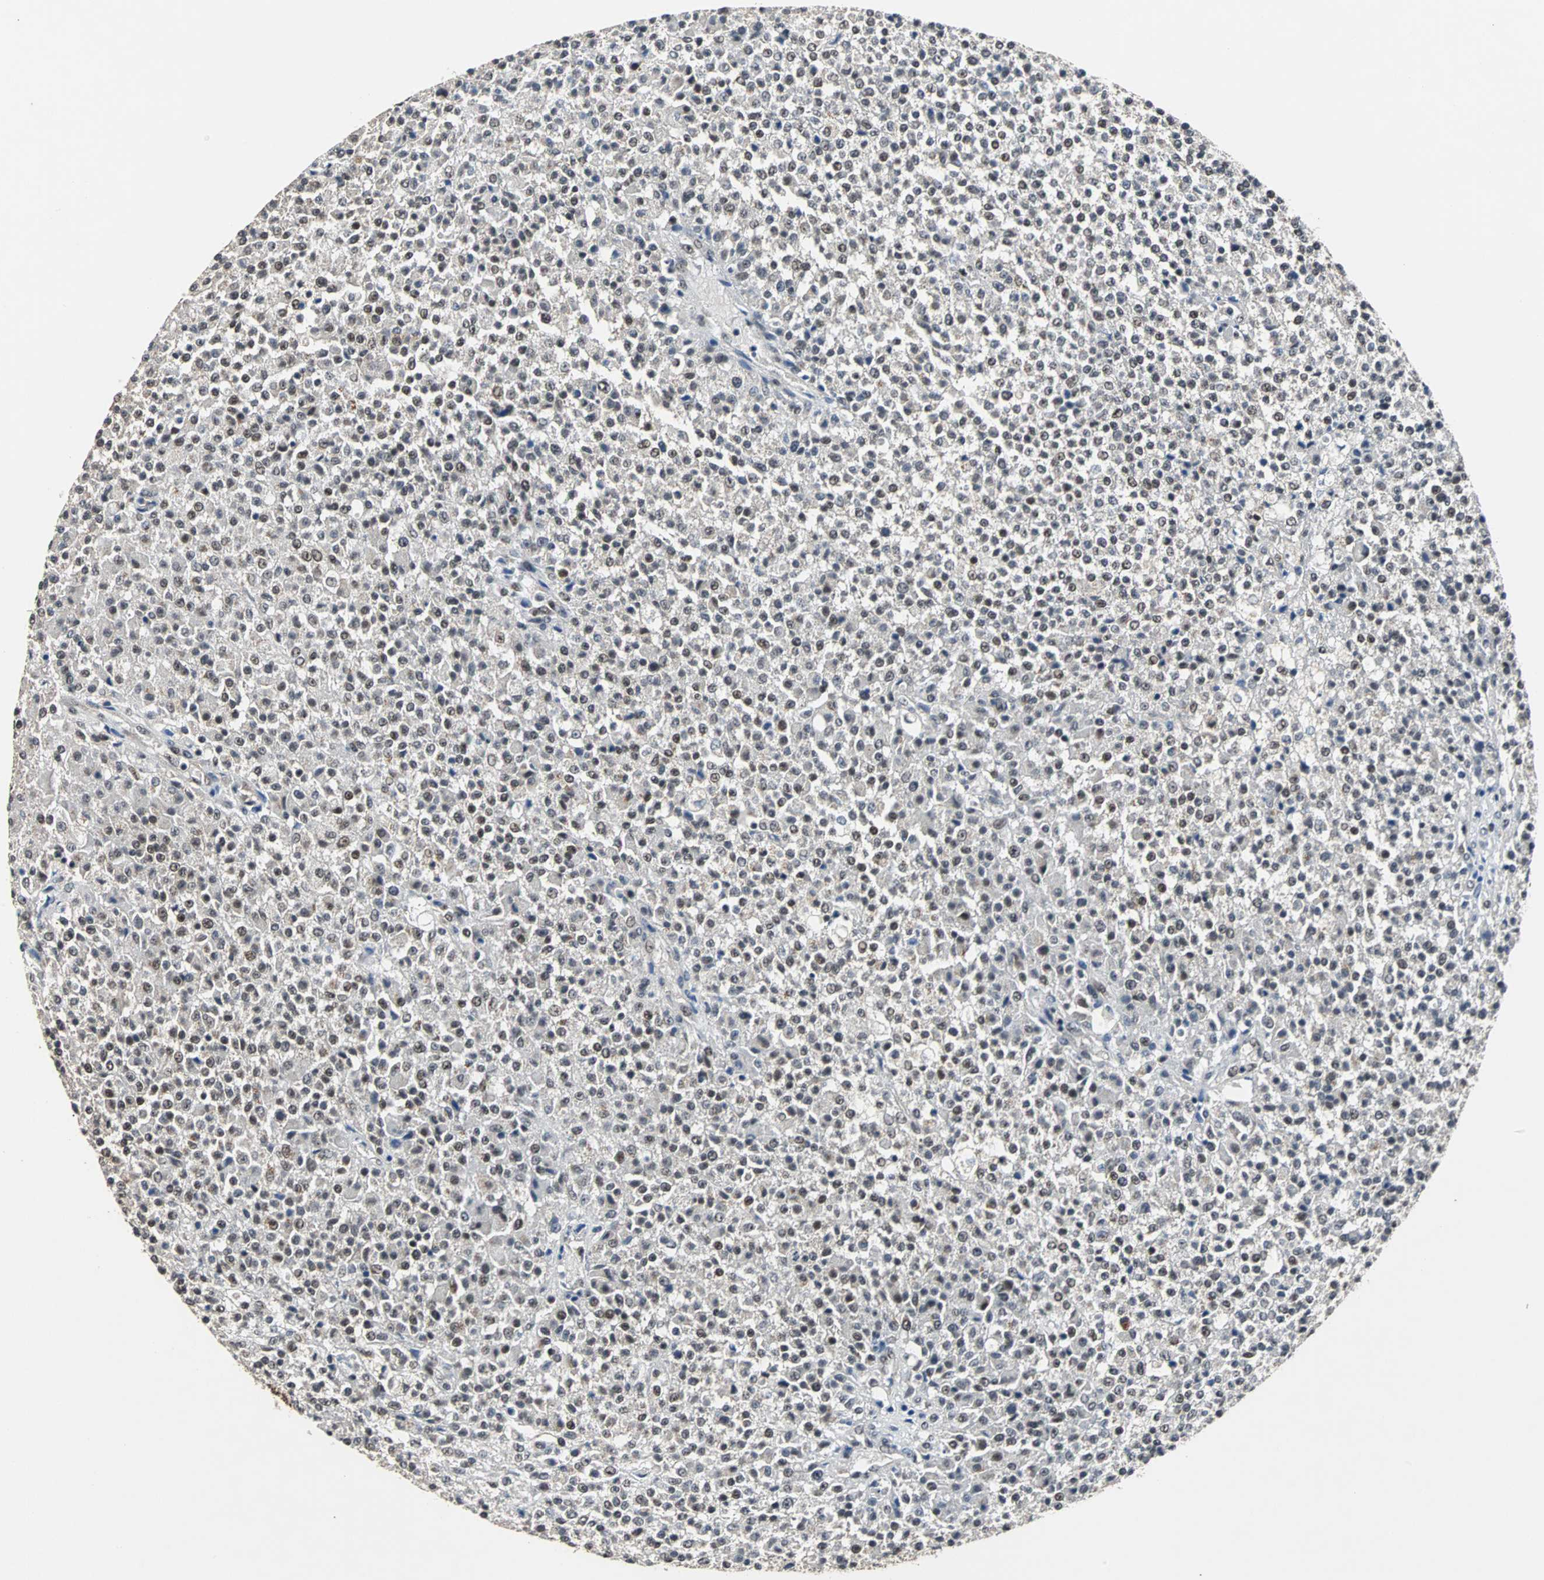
{"staining": {"intensity": "weak", "quantity": "25%-75%", "location": "nuclear"}, "tissue": "testis cancer", "cell_type": "Tumor cells", "image_type": "cancer", "snomed": [{"axis": "morphology", "description": "Seminoma, NOS"}, {"axis": "topography", "description": "Testis"}], "caption": "DAB (3,3'-diaminobenzidine) immunohistochemical staining of human seminoma (testis) reveals weak nuclear protein positivity in approximately 25%-75% of tumor cells.", "gene": "USP28", "patient": {"sex": "male", "age": 59}}